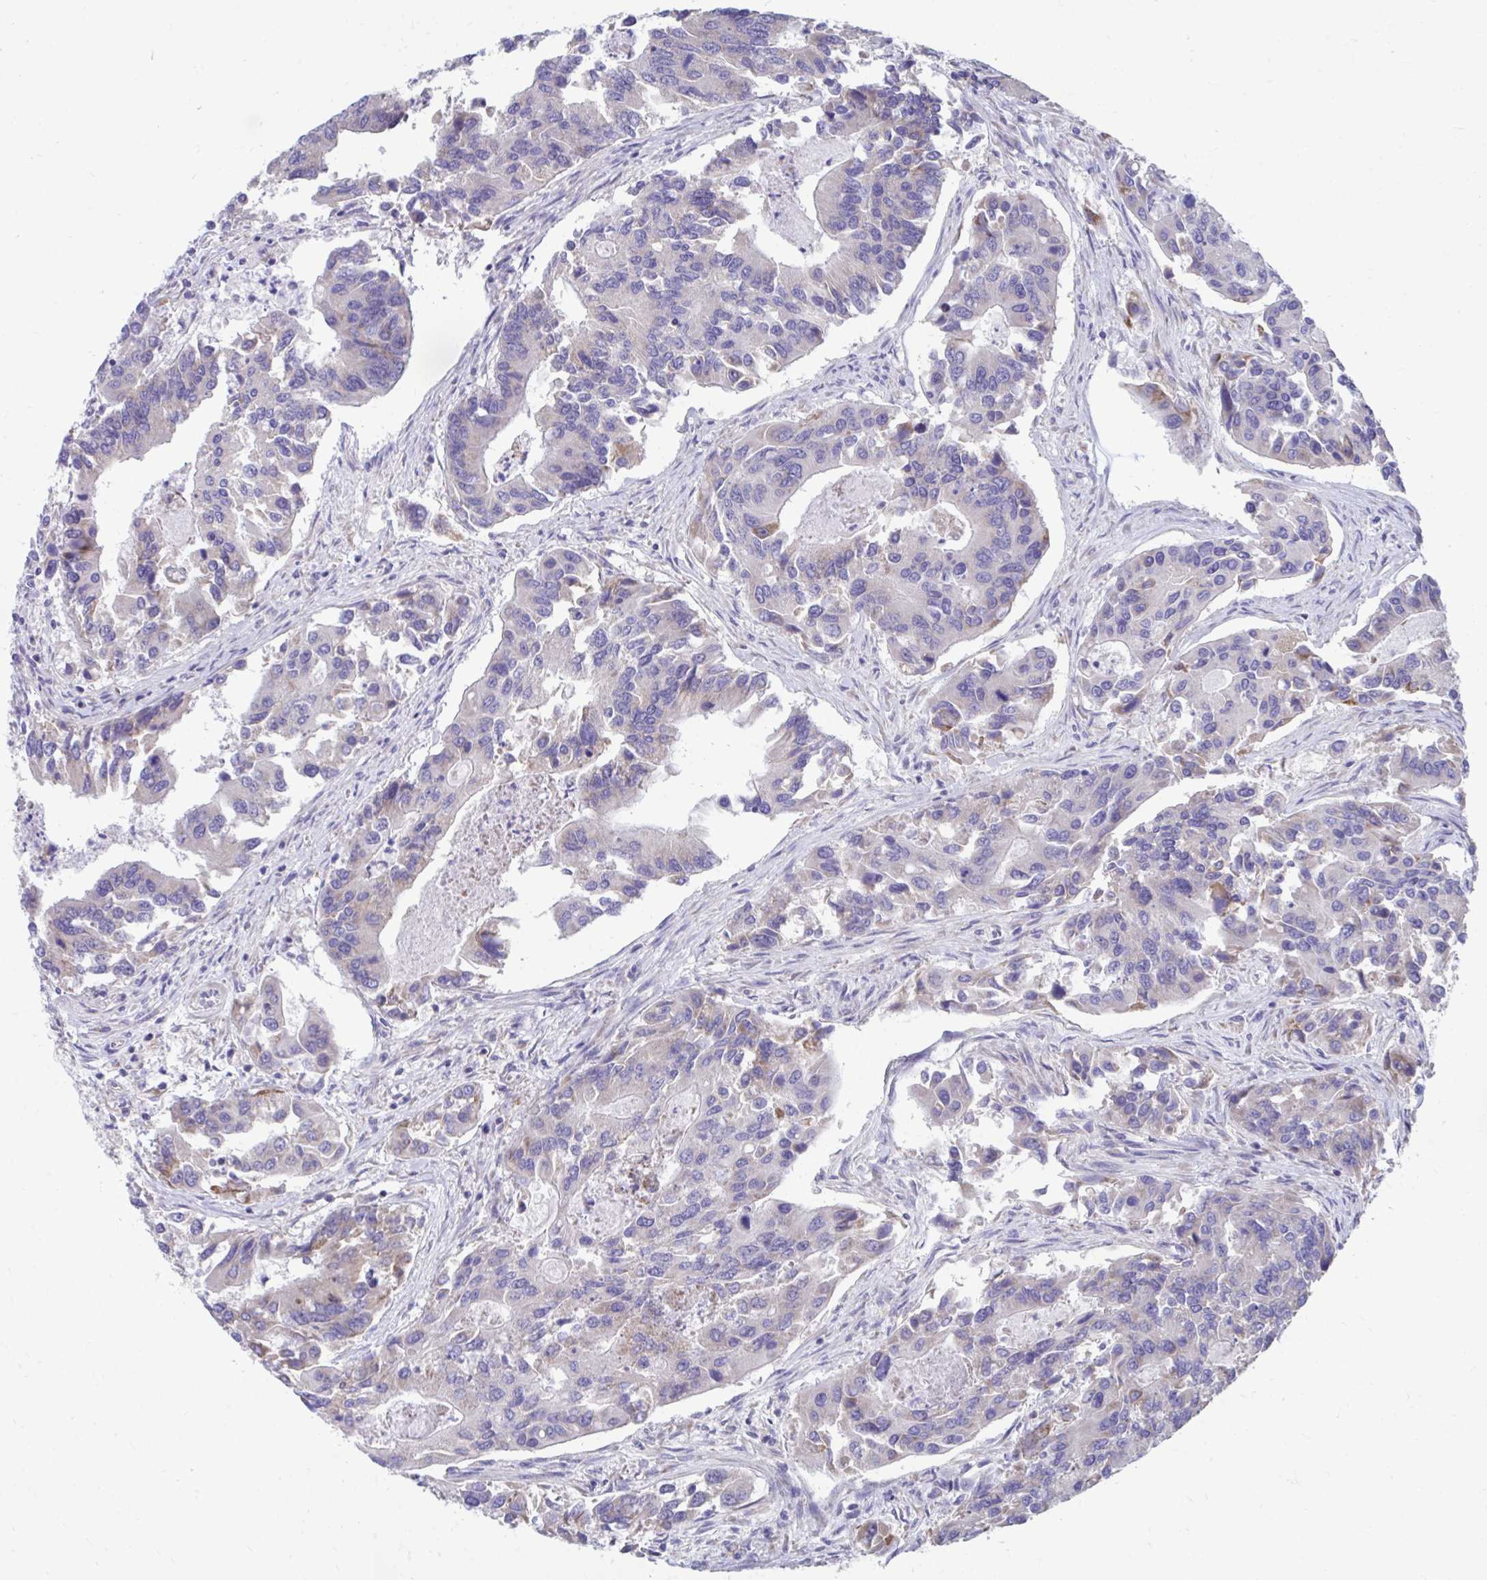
{"staining": {"intensity": "moderate", "quantity": "<25%", "location": "cytoplasmic/membranous"}, "tissue": "colorectal cancer", "cell_type": "Tumor cells", "image_type": "cancer", "snomed": [{"axis": "morphology", "description": "Adenocarcinoma, NOS"}, {"axis": "topography", "description": "Colon"}], "caption": "Immunohistochemistry (DAB) staining of colorectal cancer displays moderate cytoplasmic/membranous protein expression in approximately <25% of tumor cells. (Brightfield microscopy of DAB IHC at high magnification).", "gene": "LINGO4", "patient": {"sex": "female", "age": 67}}